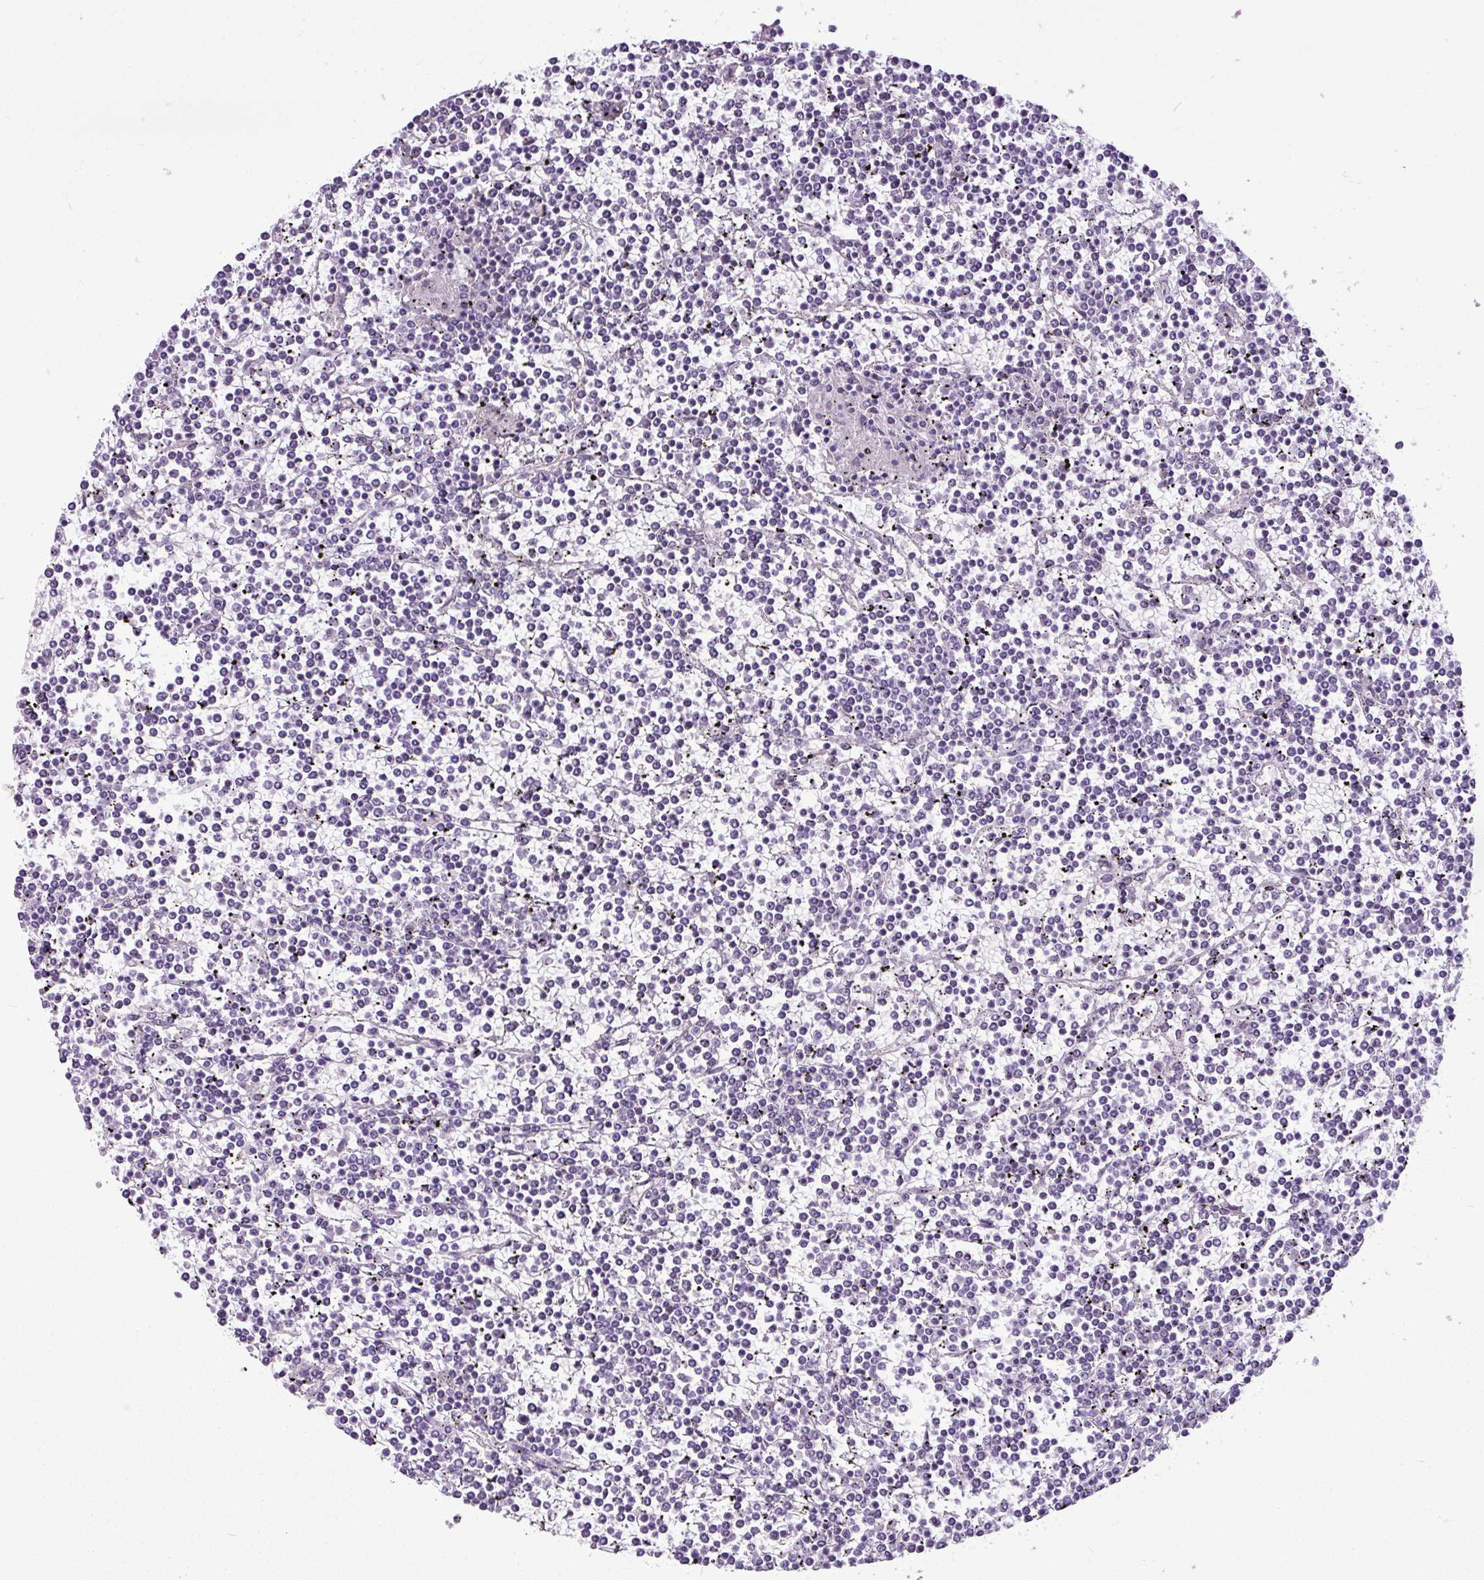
{"staining": {"intensity": "negative", "quantity": "none", "location": "none"}, "tissue": "lymphoma", "cell_type": "Tumor cells", "image_type": "cancer", "snomed": [{"axis": "morphology", "description": "Malignant lymphoma, non-Hodgkin's type, Low grade"}, {"axis": "topography", "description": "Spleen"}], "caption": "IHC of lymphoma shows no expression in tumor cells. The staining is performed using DAB brown chromogen with nuclei counter-stained in using hematoxylin.", "gene": "UTP18", "patient": {"sex": "female", "age": 19}}